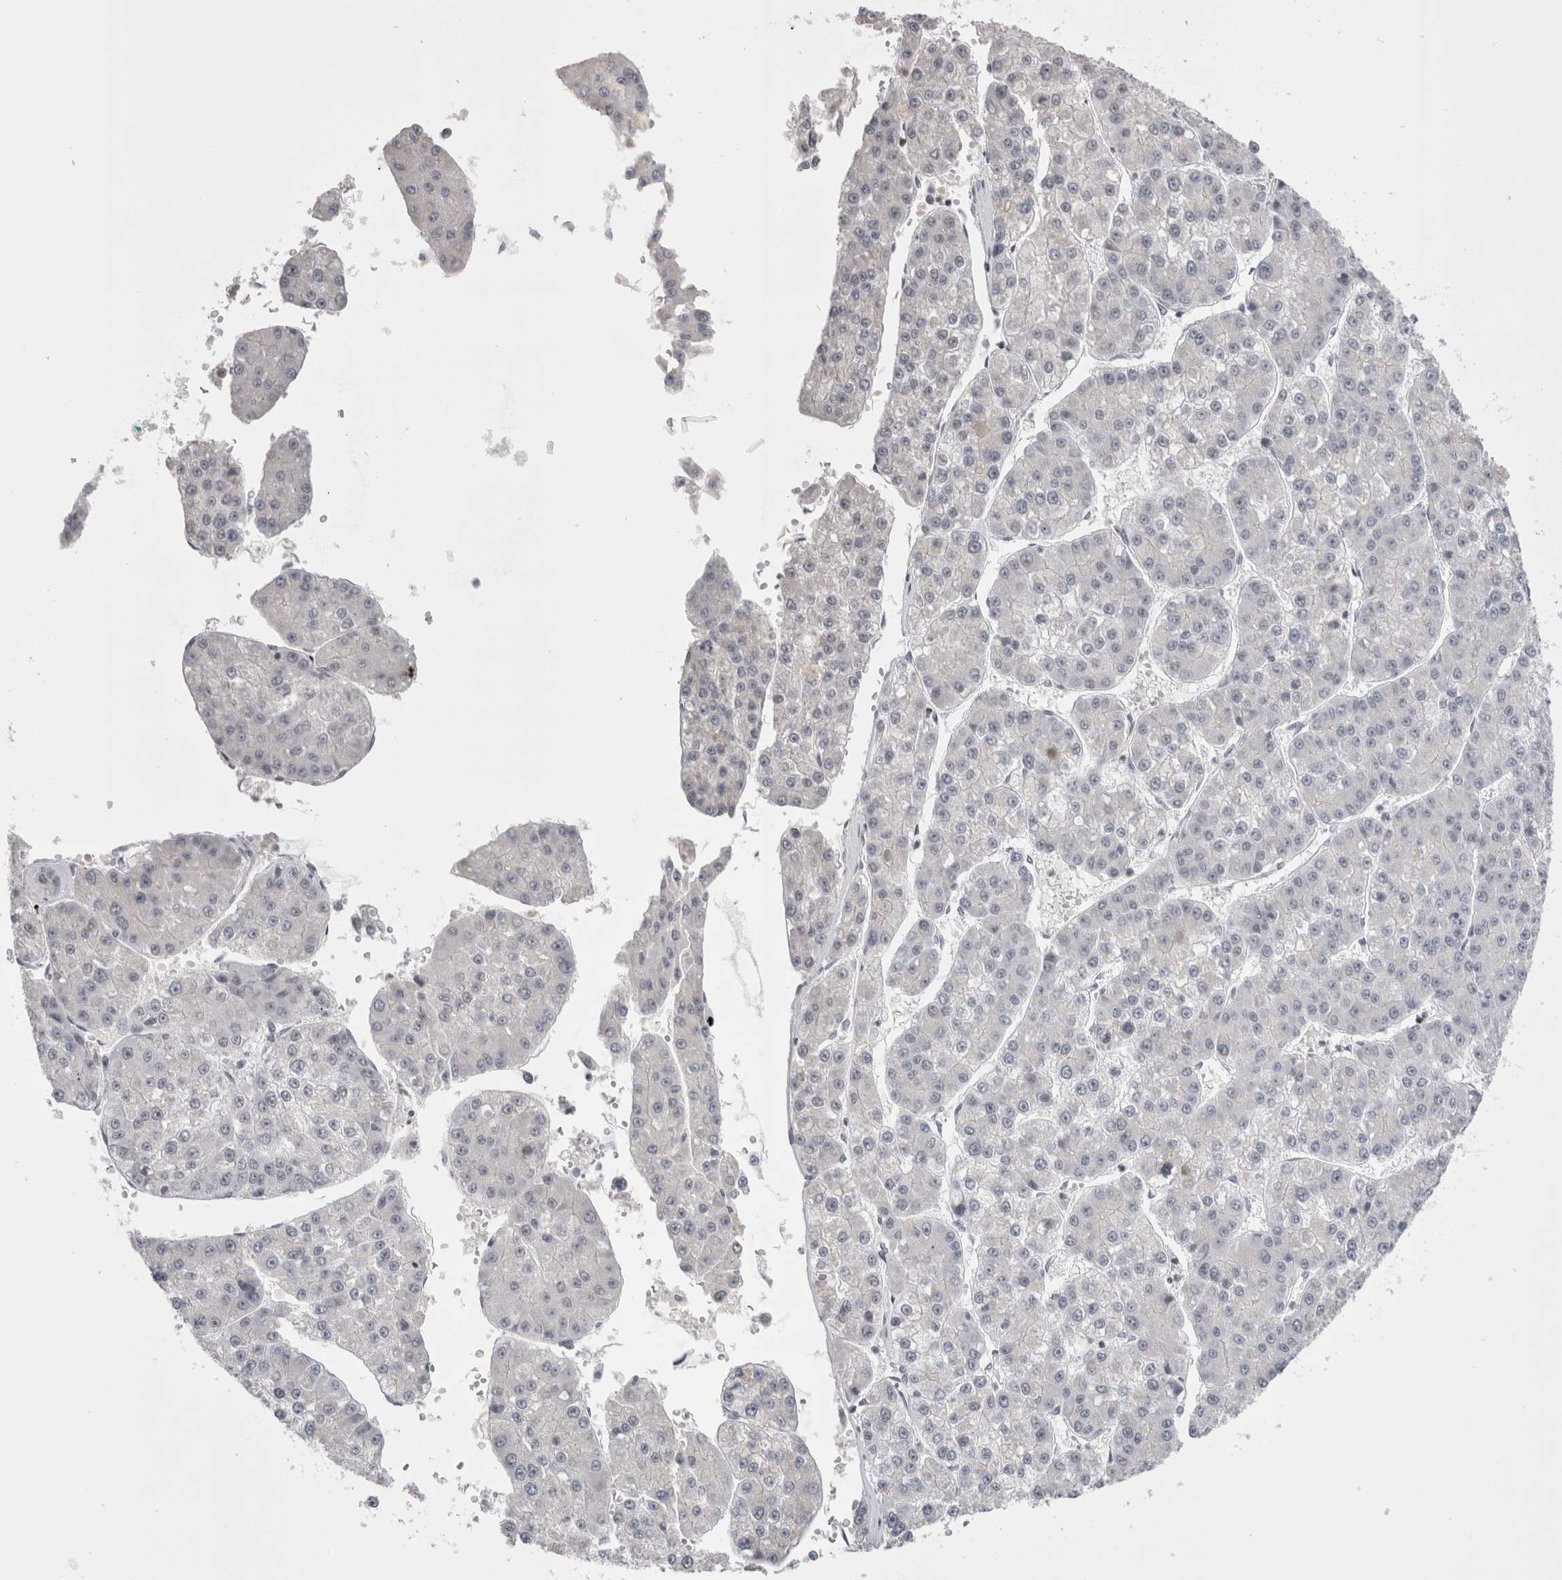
{"staining": {"intensity": "negative", "quantity": "none", "location": "none"}, "tissue": "liver cancer", "cell_type": "Tumor cells", "image_type": "cancer", "snomed": [{"axis": "morphology", "description": "Carcinoma, Hepatocellular, NOS"}, {"axis": "topography", "description": "Liver"}], "caption": "Immunohistochemistry (IHC) histopathology image of neoplastic tissue: liver cancer stained with DAB reveals no significant protein expression in tumor cells.", "gene": "FNDC8", "patient": {"sex": "female", "age": 73}}